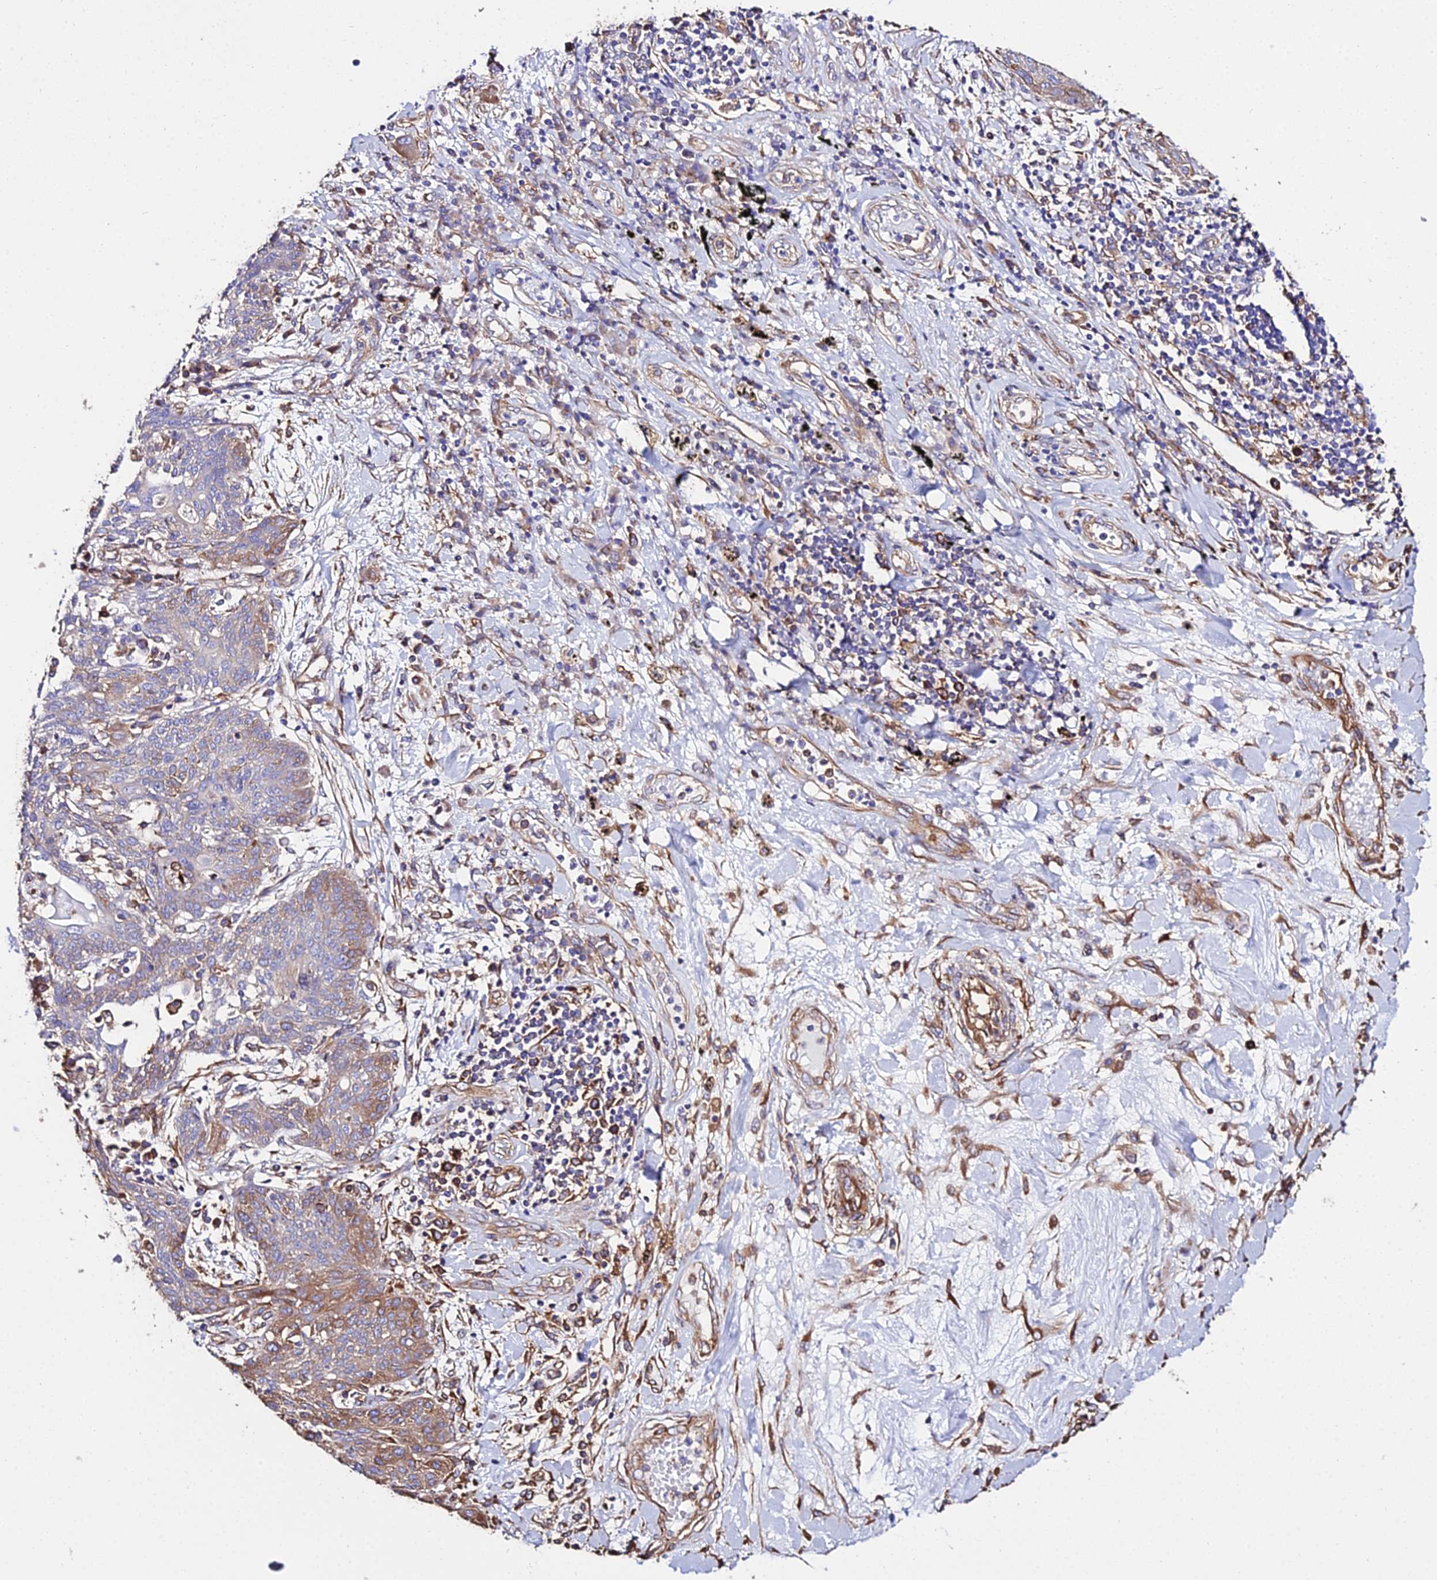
{"staining": {"intensity": "moderate", "quantity": "<25%", "location": "cytoplasmic/membranous"}, "tissue": "lung cancer", "cell_type": "Tumor cells", "image_type": "cancer", "snomed": [{"axis": "morphology", "description": "Squamous cell carcinoma, NOS"}, {"axis": "topography", "description": "Lung"}], "caption": "Protein staining of squamous cell carcinoma (lung) tissue shows moderate cytoplasmic/membranous staining in about <25% of tumor cells.", "gene": "TUBA3D", "patient": {"sex": "female", "age": 70}}